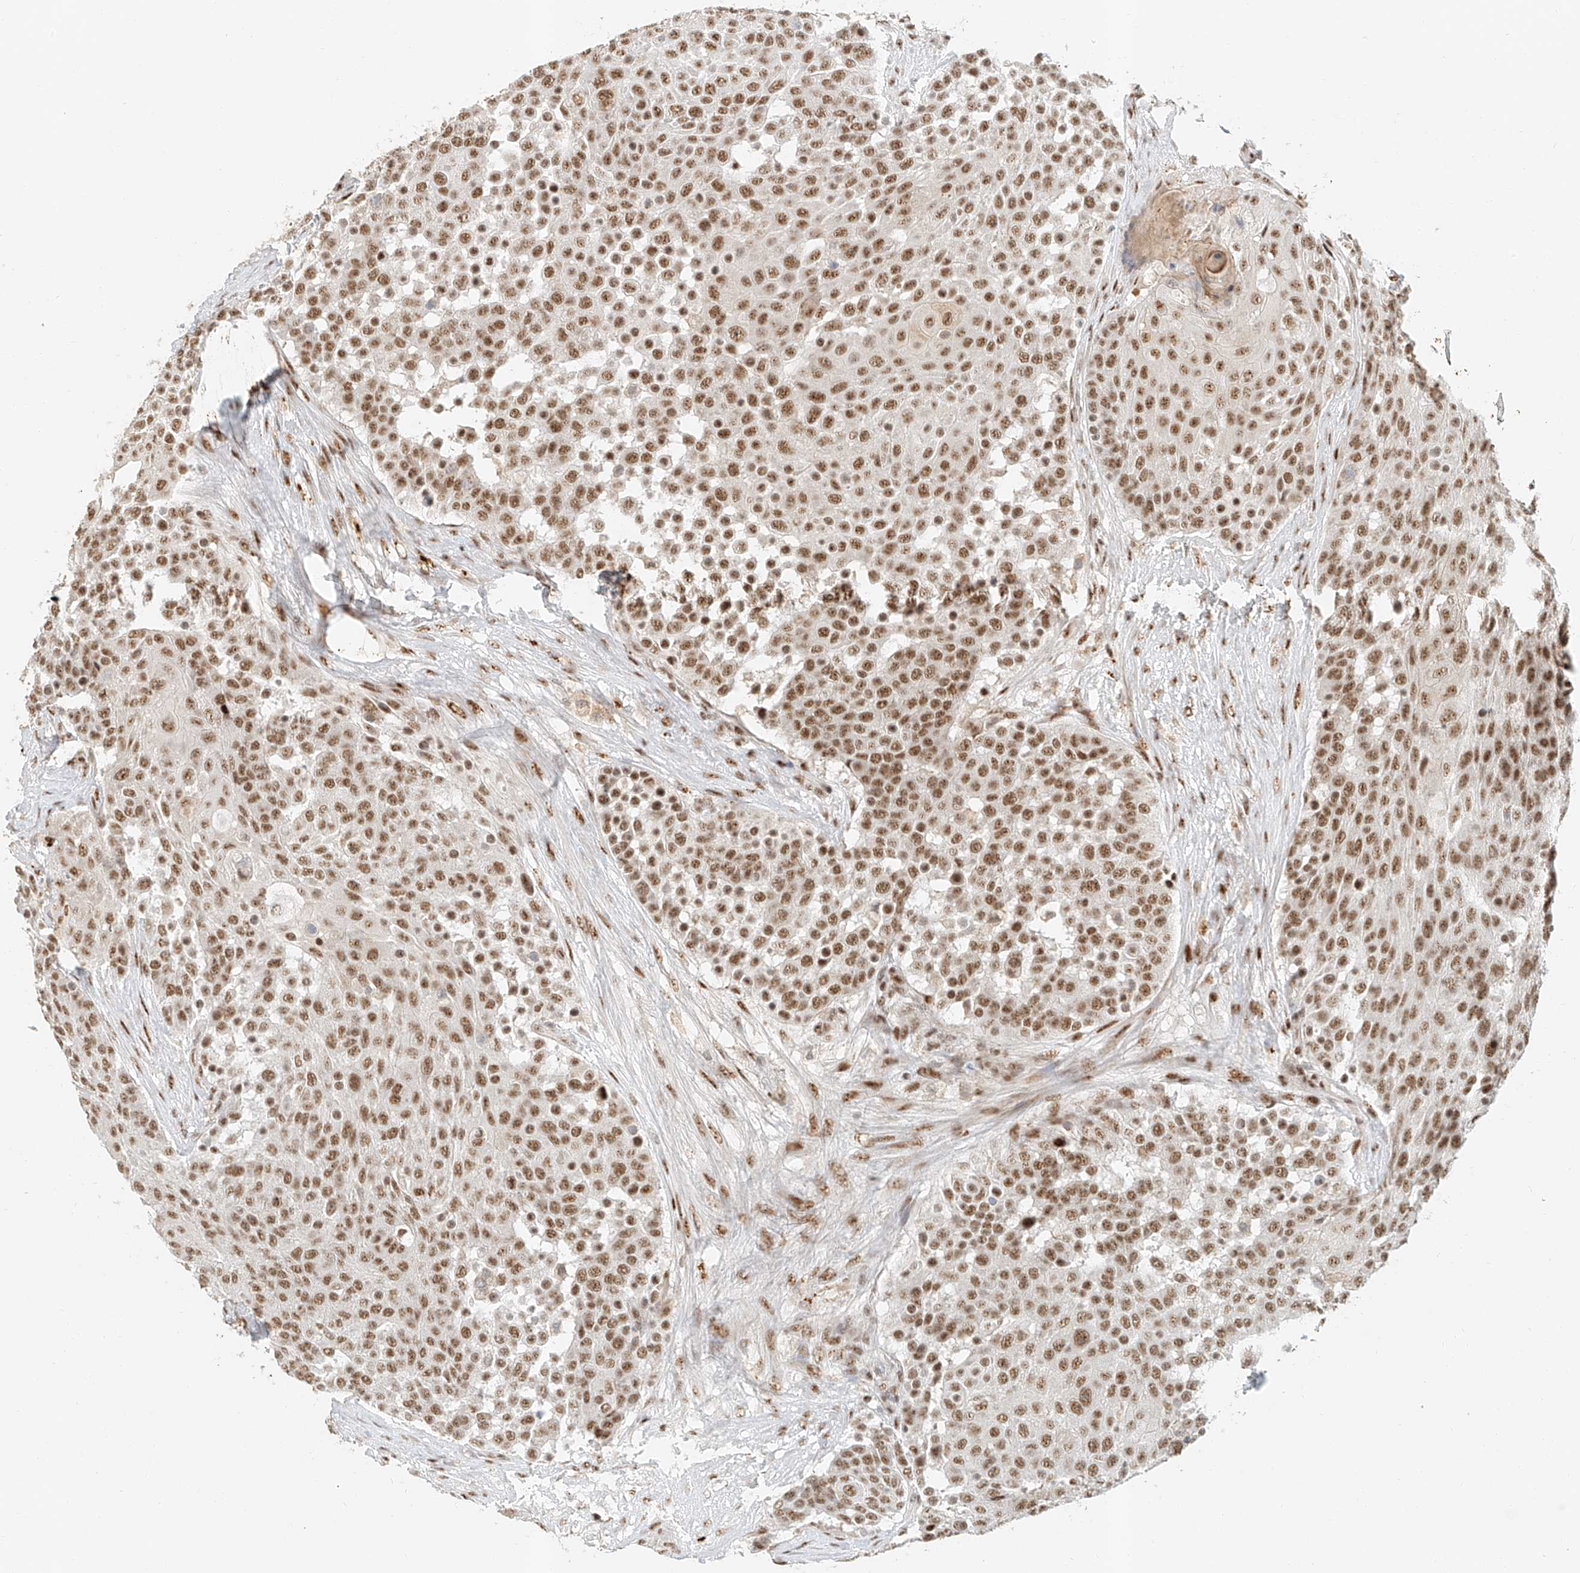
{"staining": {"intensity": "moderate", "quantity": ">75%", "location": "nuclear"}, "tissue": "urothelial cancer", "cell_type": "Tumor cells", "image_type": "cancer", "snomed": [{"axis": "morphology", "description": "Urothelial carcinoma, High grade"}, {"axis": "topography", "description": "Urinary bladder"}], "caption": "This is a histology image of IHC staining of urothelial cancer, which shows moderate positivity in the nuclear of tumor cells.", "gene": "CXorf58", "patient": {"sex": "female", "age": 63}}